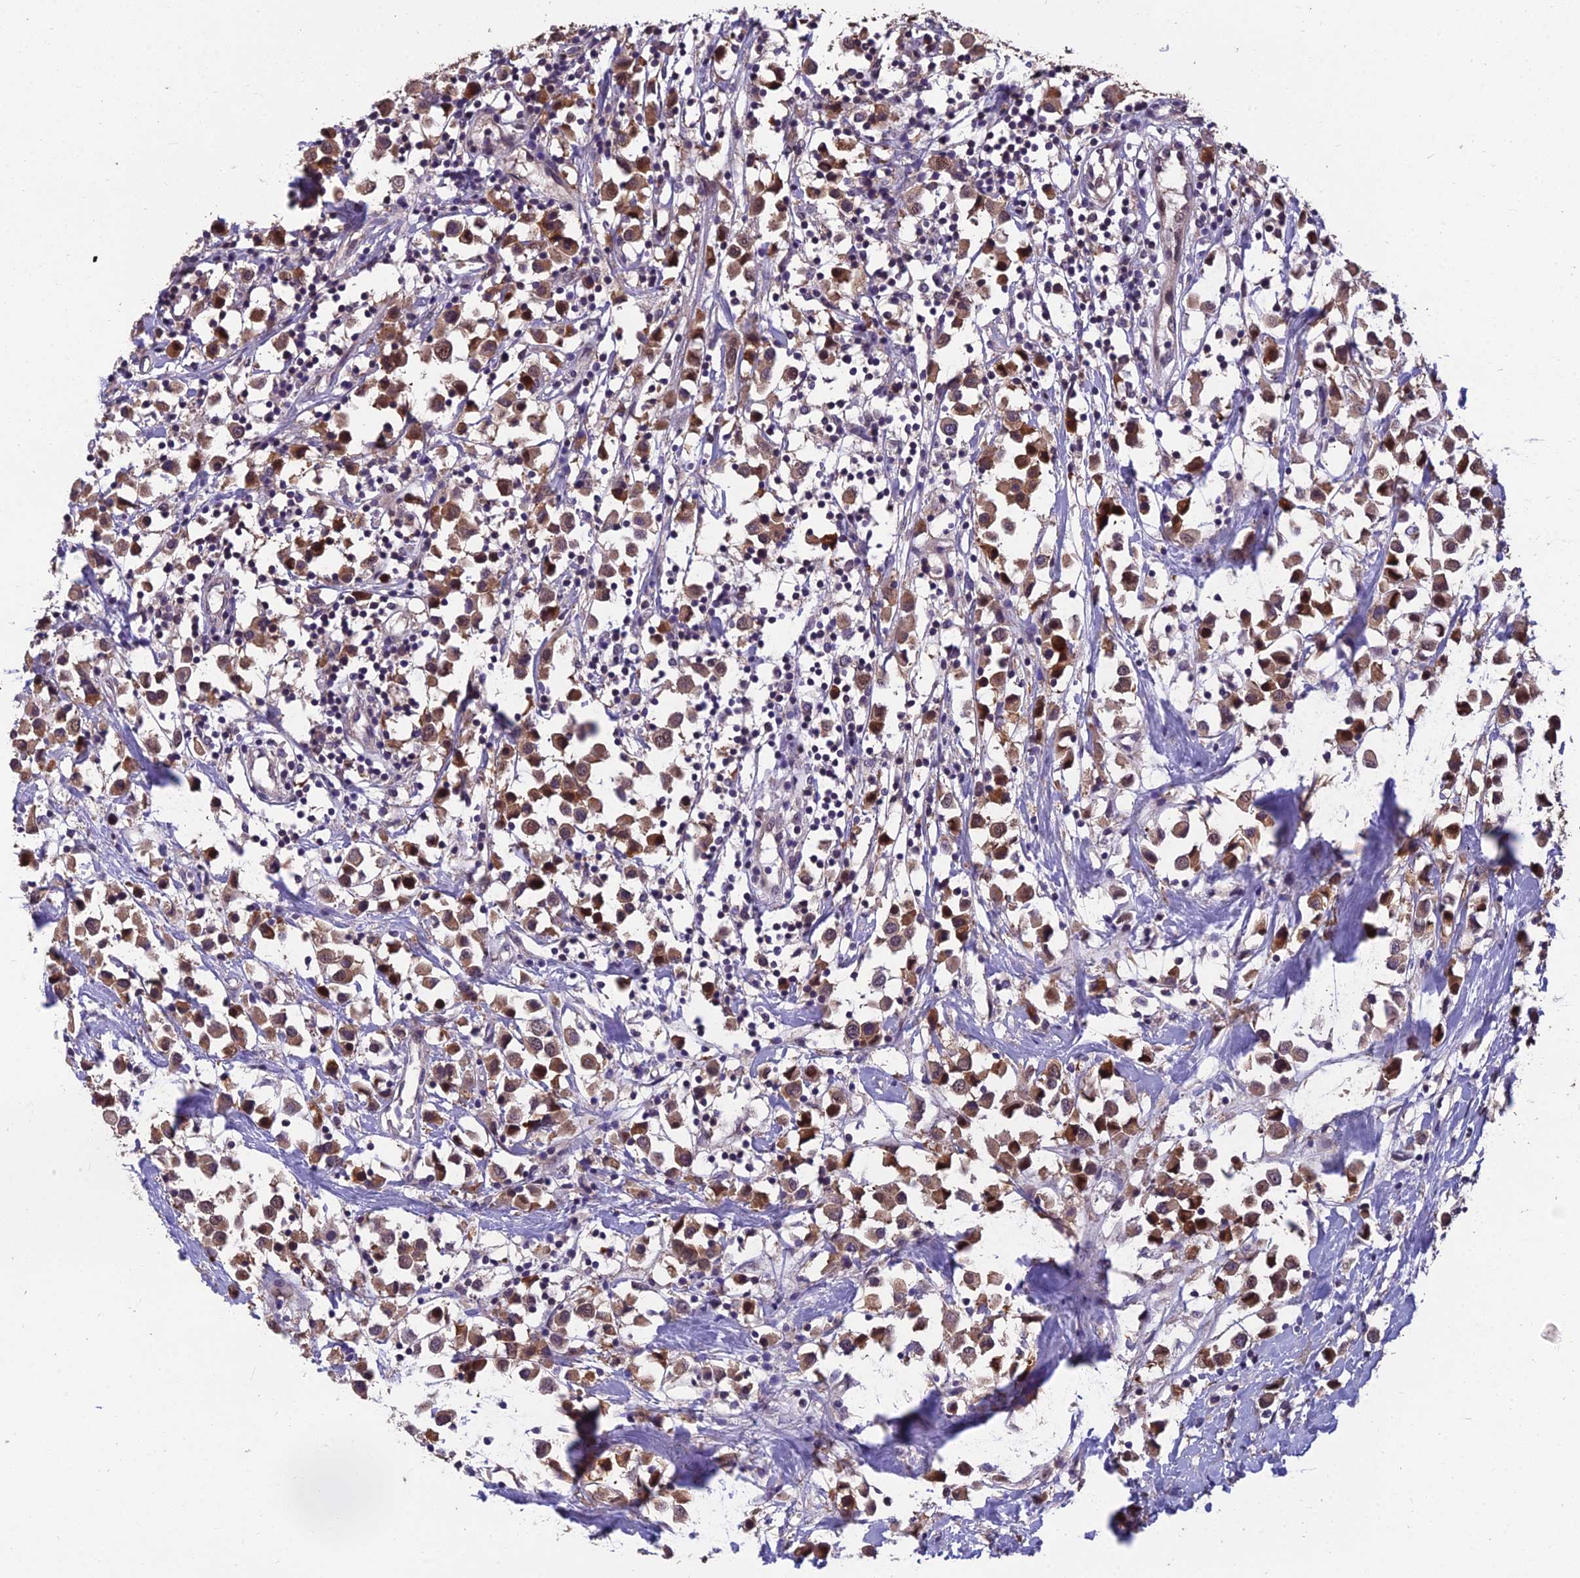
{"staining": {"intensity": "moderate", "quantity": ">75%", "location": "cytoplasmic/membranous,nuclear"}, "tissue": "breast cancer", "cell_type": "Tumor cells", "image_type": "cancer", "snomed": [{"axis": "morphology", "description": "Duct carcinoma"}, {"axis": "topography", "description": "Breast"}], "caption": "Moderate cytoplasmic/membranous and nuclear expression for a protein is present in about >75% of tumor cells of breast cancer using IHC.", "gene": "GRWD1", "patient": {"sex": "female", "age": 61}}